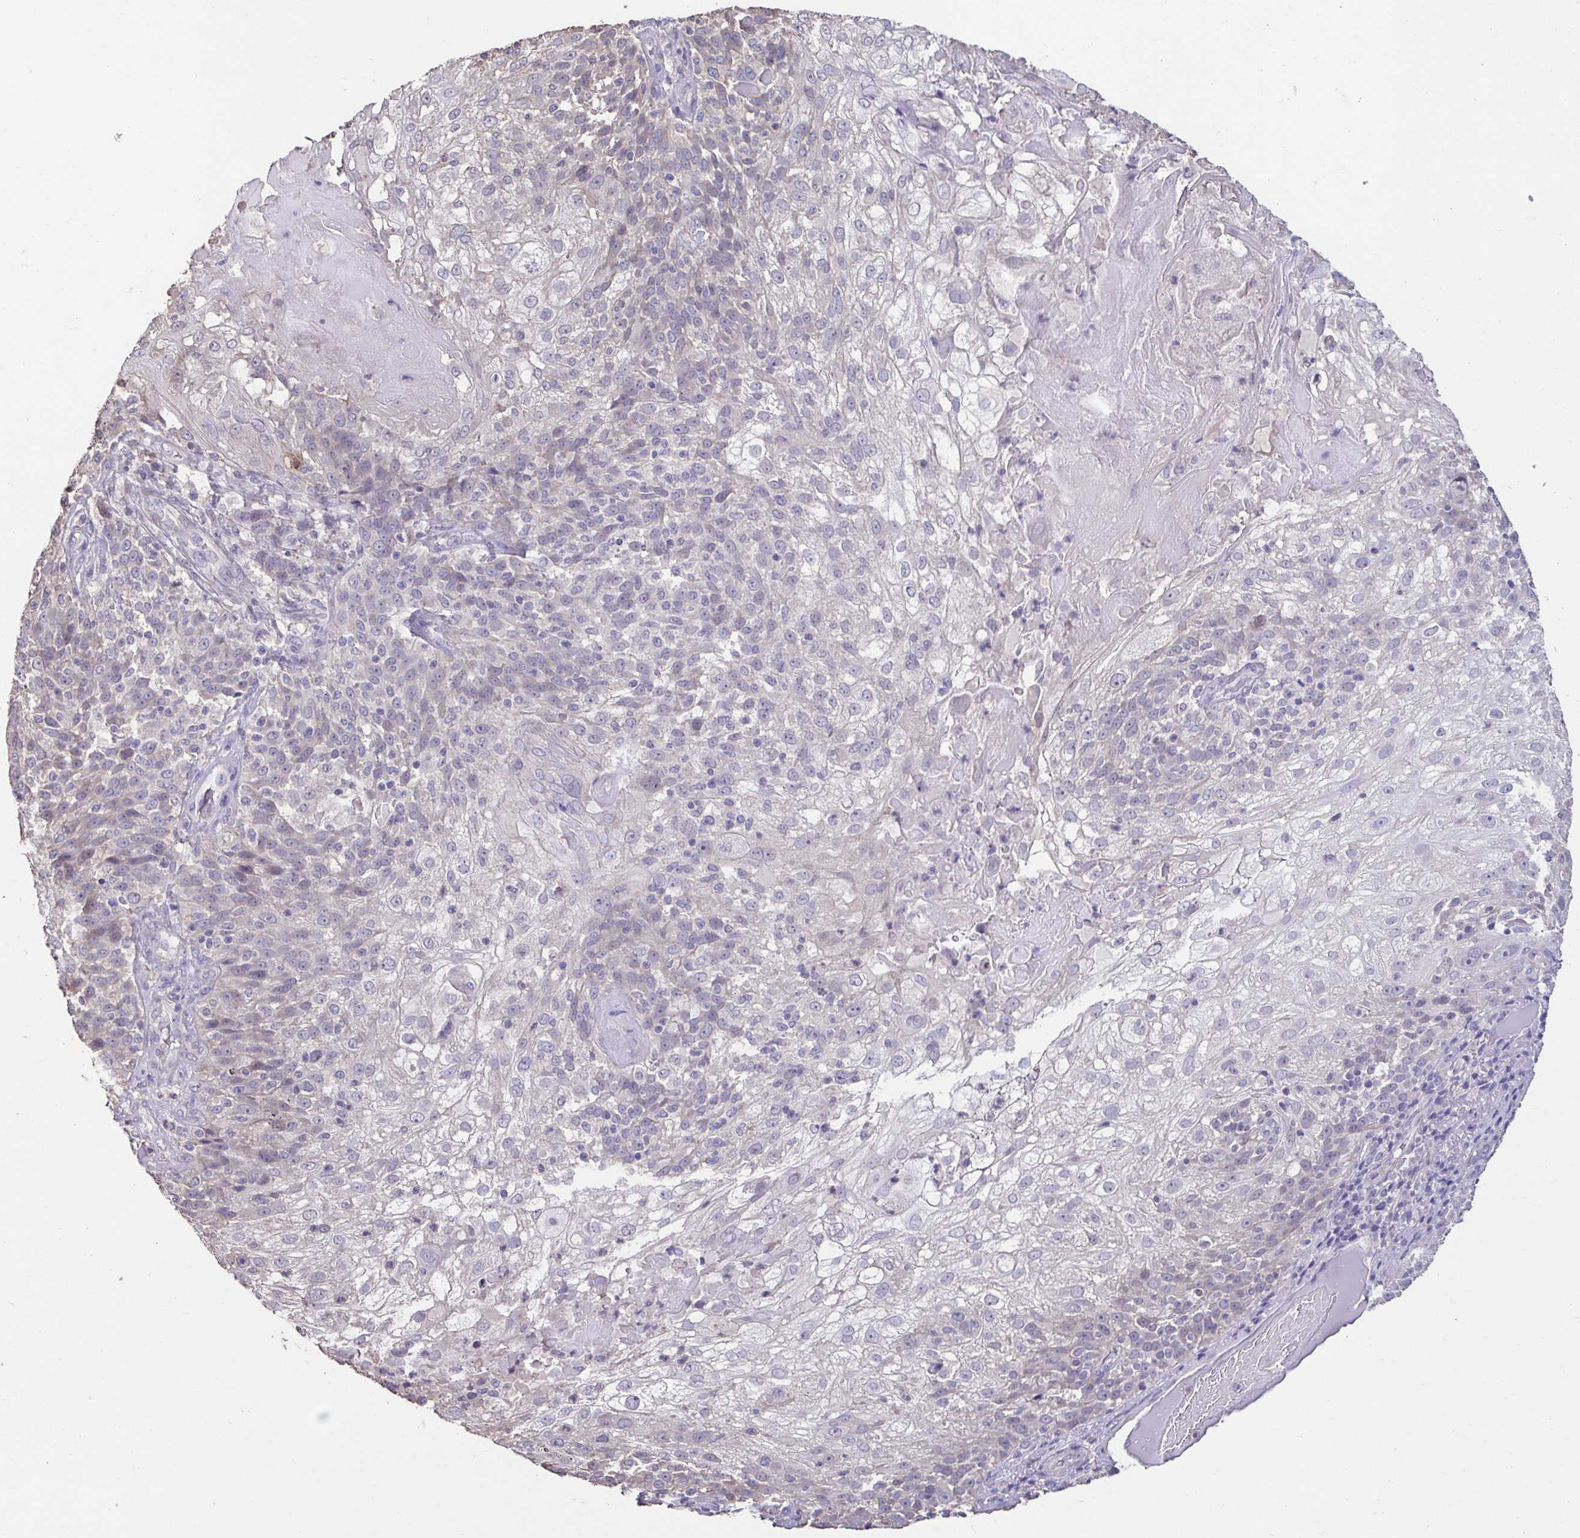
{"staining": {"intensity": "negative", "quantity": "none", "location": "none"}, "tissue": "skin cancer", "cell_type": "Tumor cells", "image_type": "cancer", "snomed": [{"axis": "morphology", "description": "Normal tissue, NOS"}, {"axis": "morphology", "description": "Squamous cell carcinoma, NOS"}, {"axis": "topography", "description": "Skin"}], "caption": "DAB immunohistochemical staining of skin squamous cell carcinoma exhibits no significant expression in tumor cells. (Stains: DAB immunohistochemistry with hematoxylin counter stain, Microscopy: brightfield microscopy at high magnification).", "gene": "ACTRT2", "patient": {"sex": "female", "age": 83}}